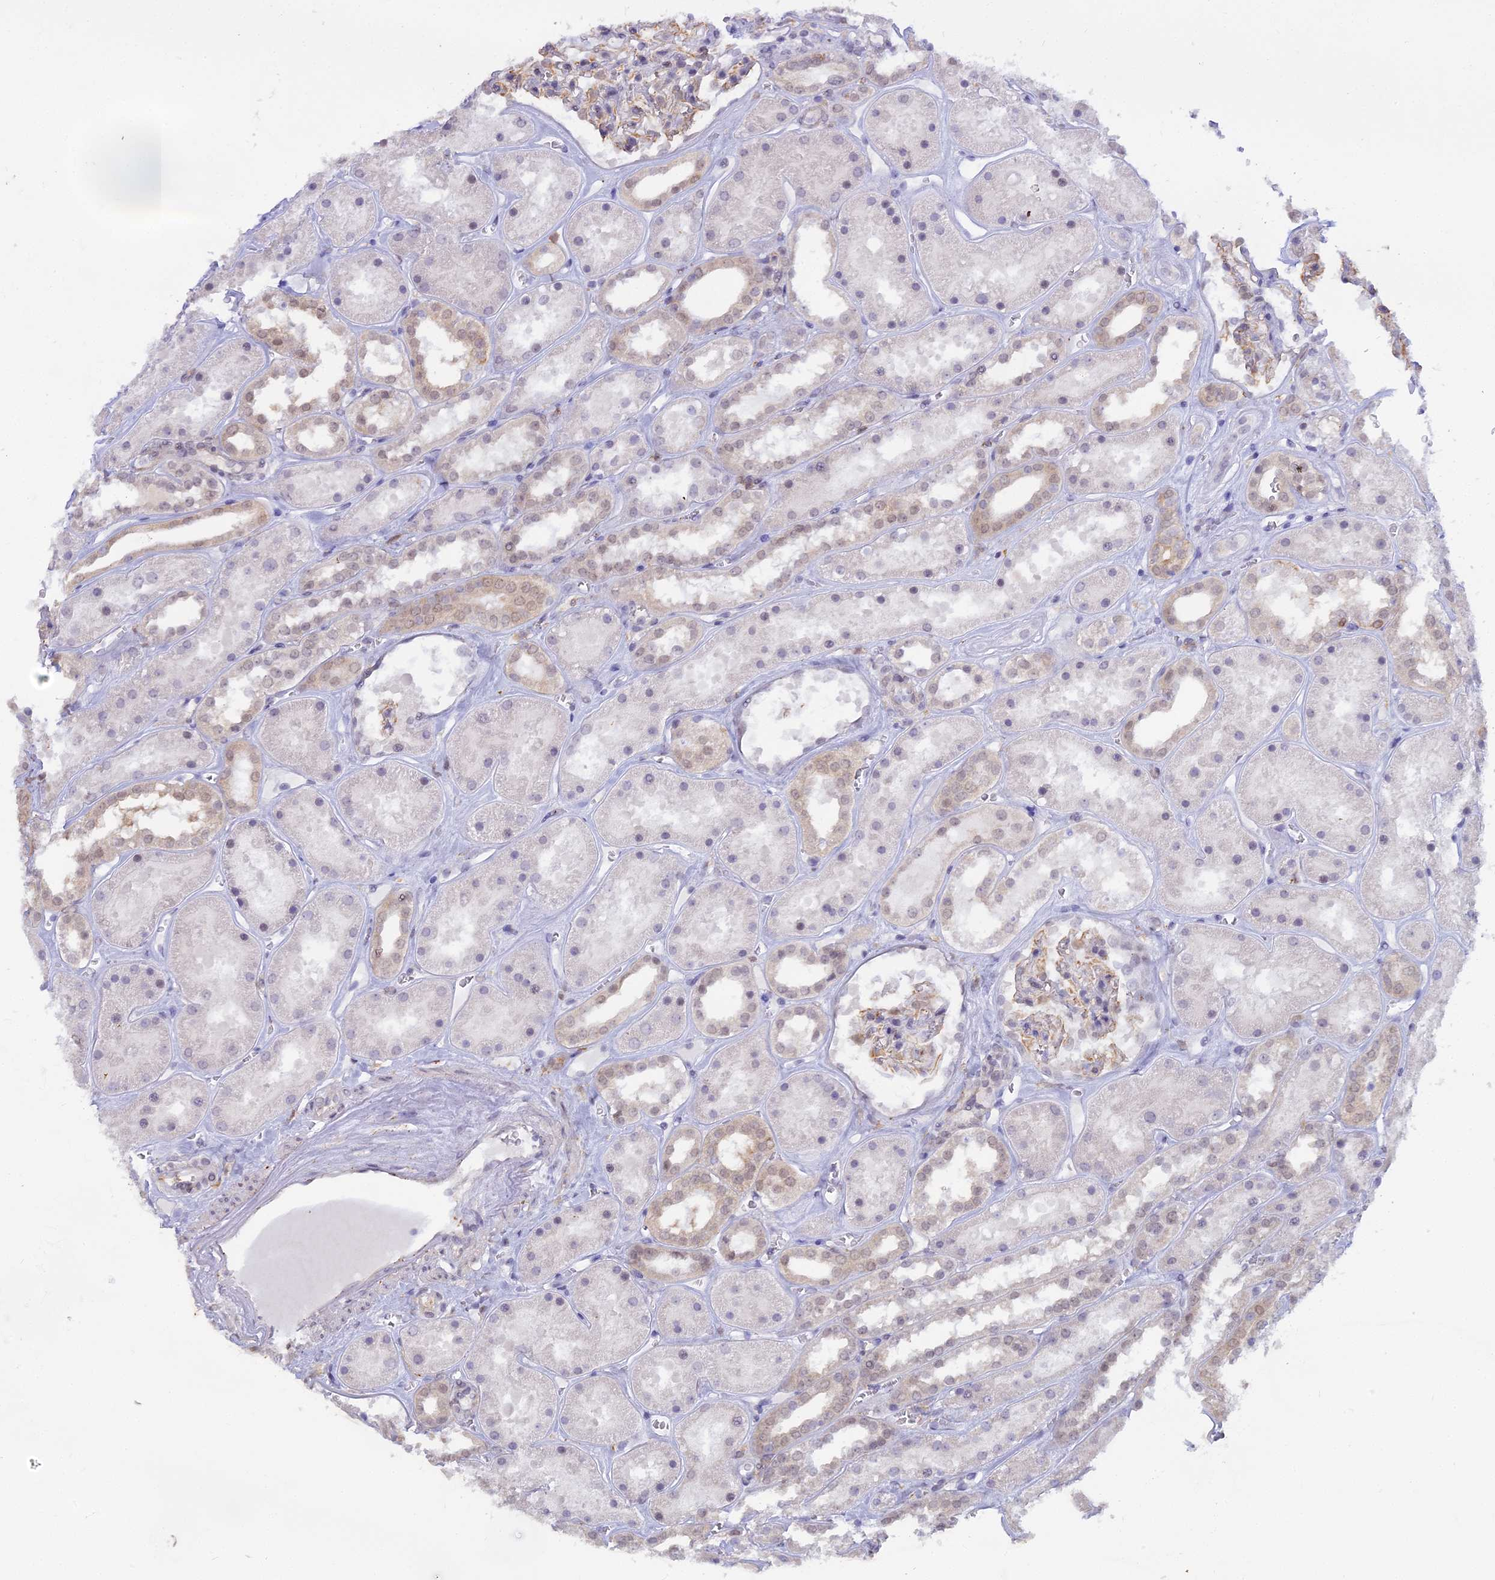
{"staining": {"intensity": "weak", "quantity": "25%-75%", "location": "cytoplasmic/membranous,nuclear"}, "tissue": "kidney", "cell_type": "Cells in glomeruli", "image_type": "normal", "snomed": [{"axis": "morphology", "description": "Normal tissue, NOS"}, {"axis": "topography", "description": "Kidney"}], "caption": "Protein staining by immunohistochemistry reveals weak cytoplasmic/membranous,nuclear expression in about 25%-75% of cells in glomeruli in unremarkable kidney. Immunohistochemistry stains the protein of interest in brown and the nuclei are stained blue.", "gene": "BLNK", "patient": {"sex": "female", "age": 41}}